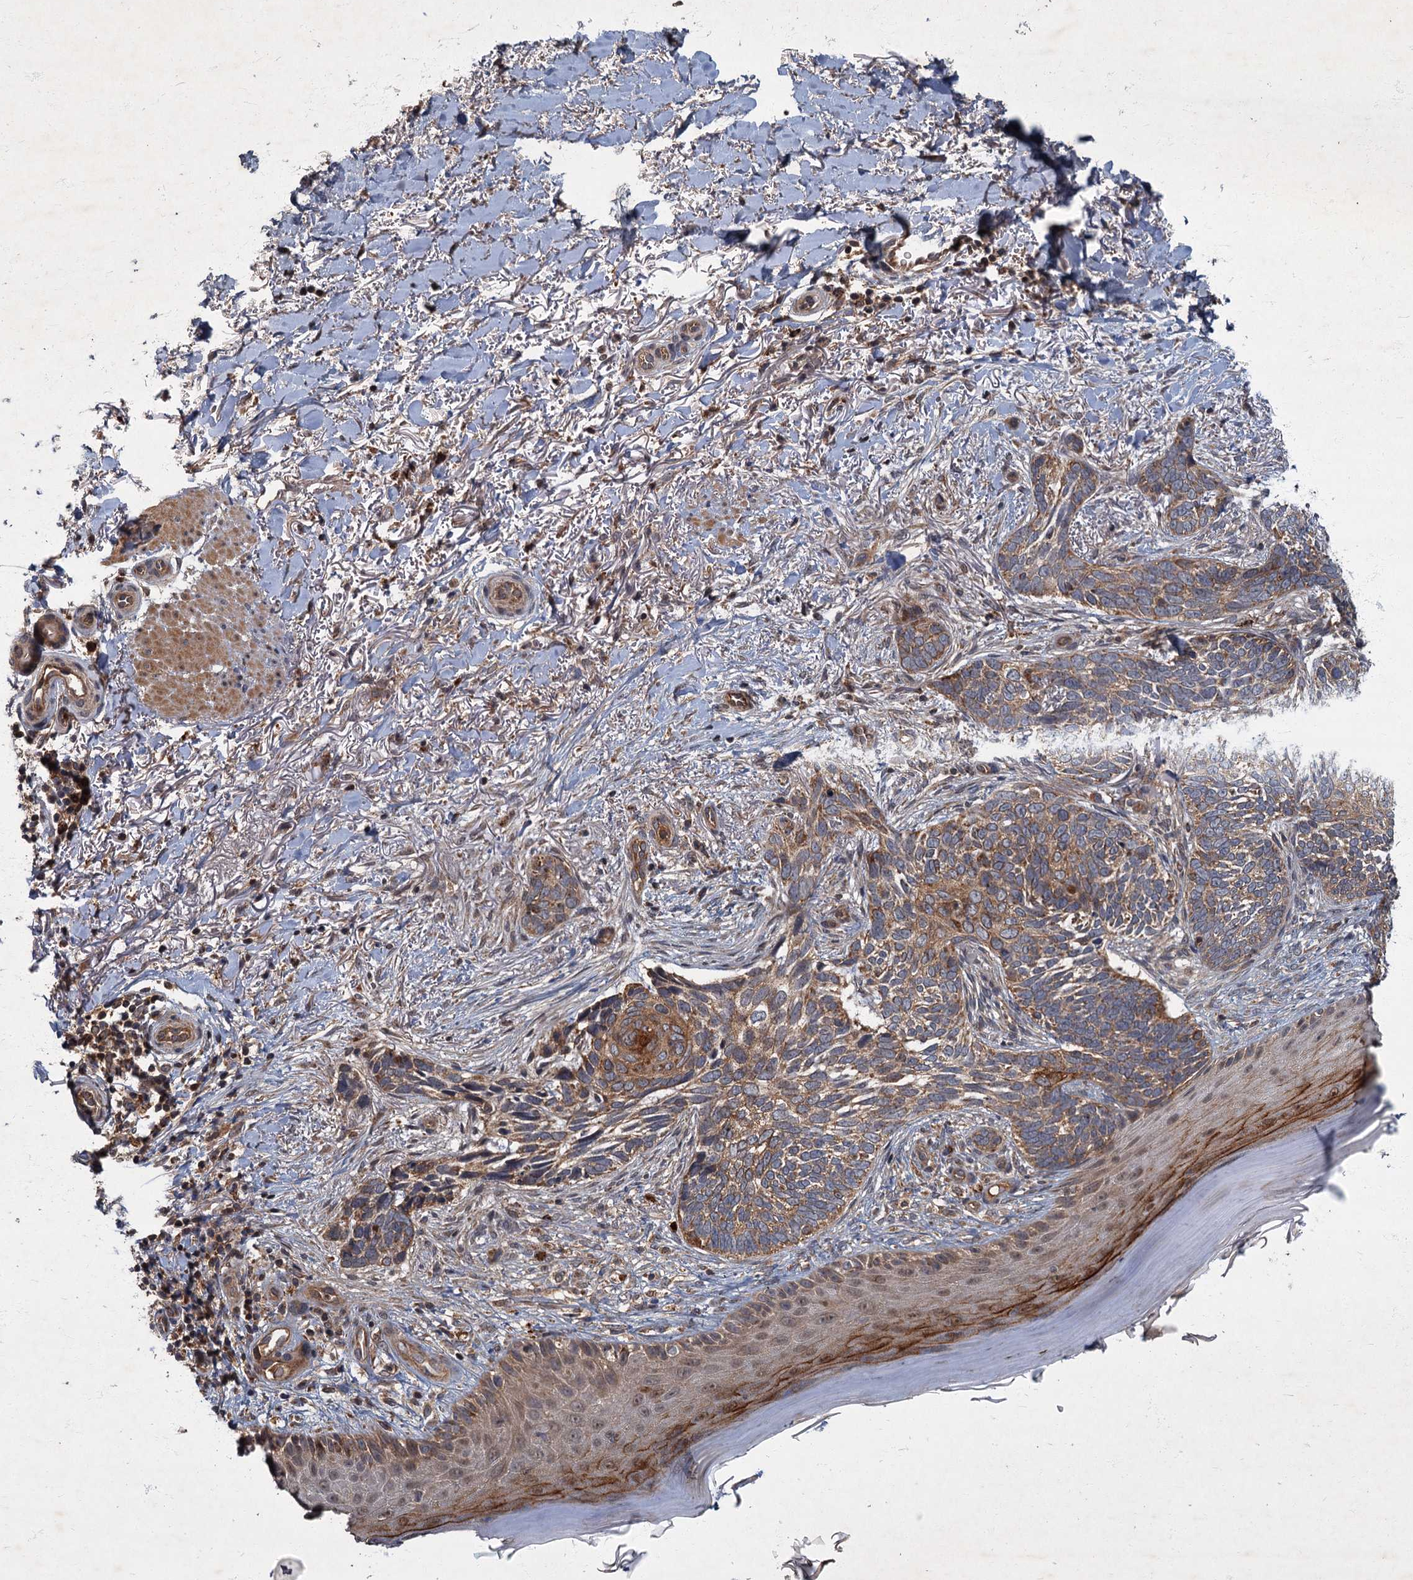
{"staining": {"intensity": "moderate", "quantity": ">75%", "location": "cytoplasmic/membranous"}, "tissue": "skin cancer", "cell_type": "Tumor cells", "image_type": "cancer", "snomed": [{"axis": "morphology", "description": "Normal tissue, NOS"}, {"axis": "morphology", "description": "Basal cell carcinoma"}, {"axis": "topography", "description": "Skin"}], "caption": "A photomicrograph of human basal cell carcinoma (skin) stained for a protein demonstrates moderate cytoplasmic/membranous brown staining in tumor cells.", "gene": "SLC11A2", "patient": {"sex": "female", "age": 67}}